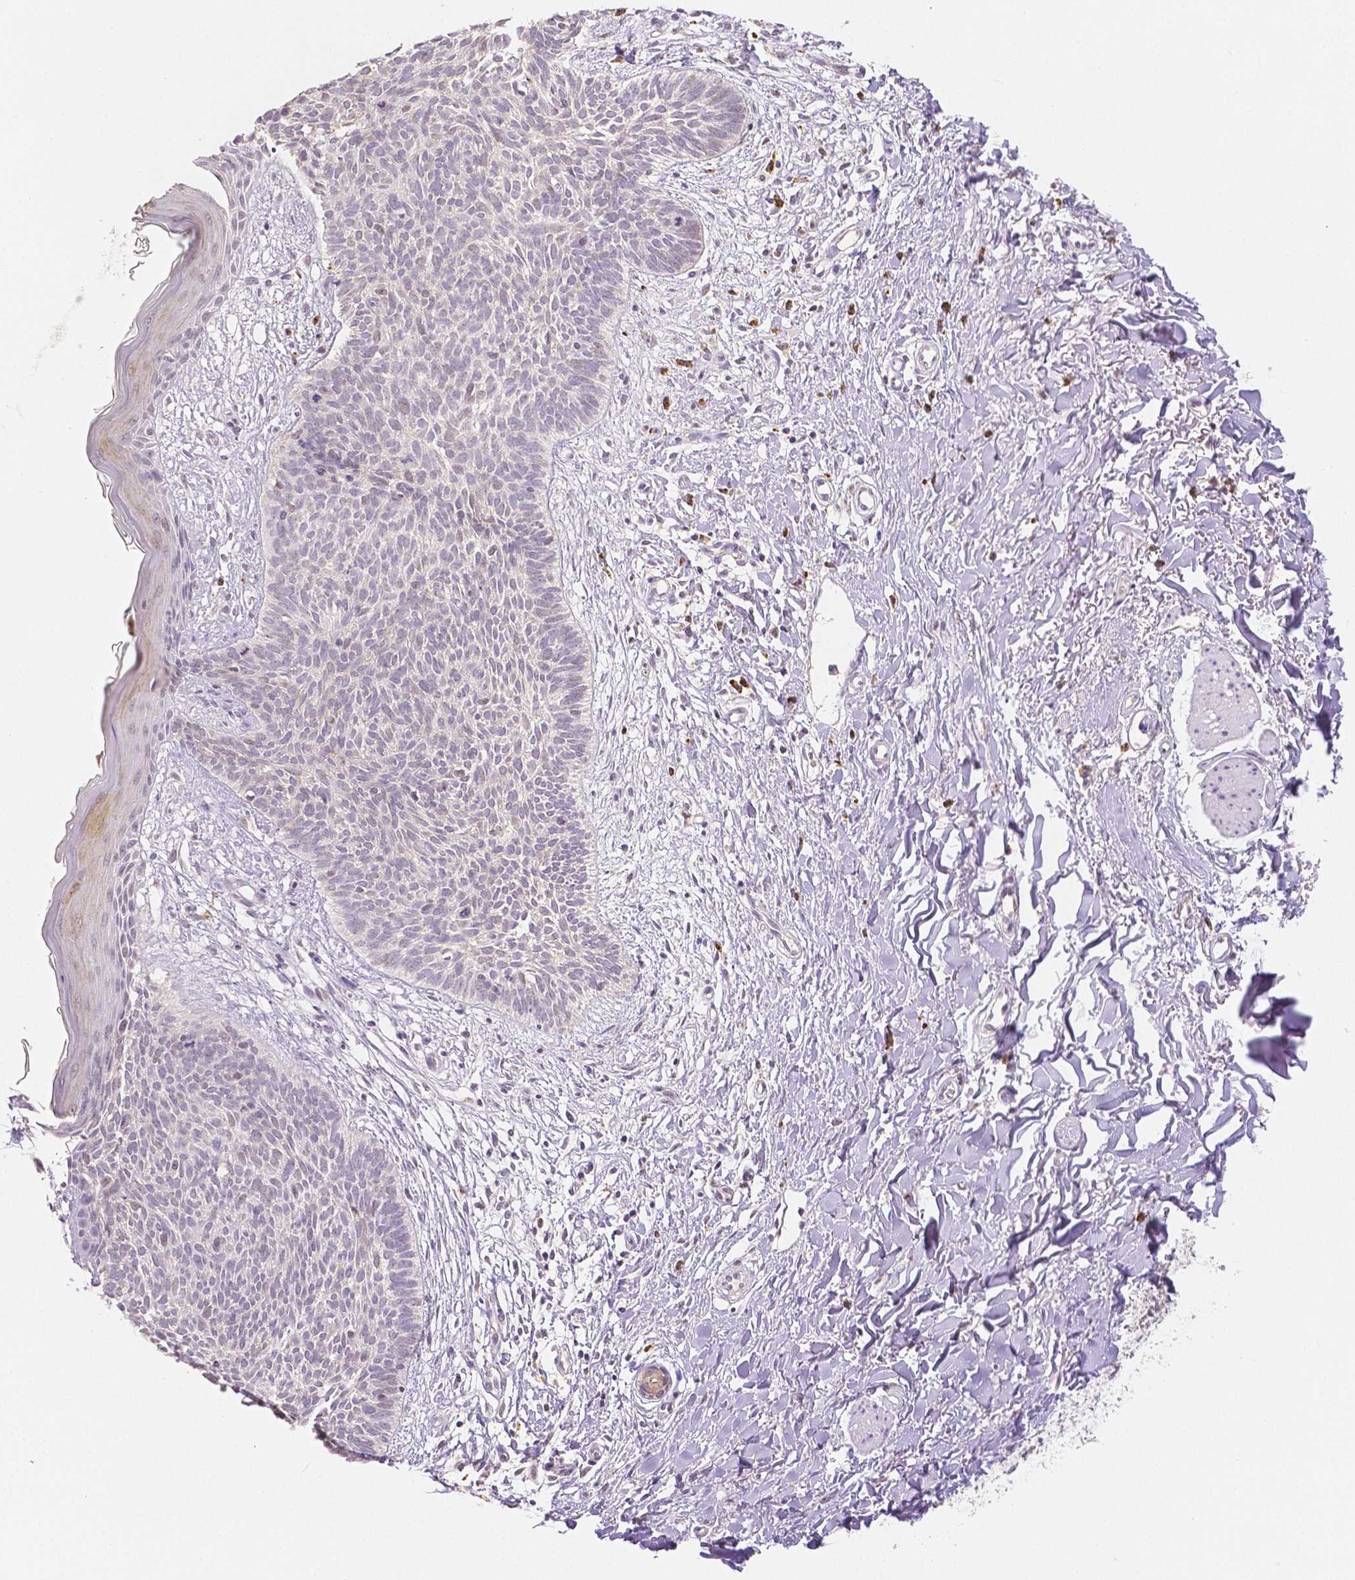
{"staining": {"intensity": "negative", "quantity": "none", "location": "none"}, "tissue": "skin cancer", "cell_type": "Tumor cells", "image_type": "cancer", "snomed": [{"axis": "morphology", "description": "Basal cell carcinoma"}, {"axis": "topography", "description": "Skin"}], "caption": "An image of human skin basal cell carcinoma is negative for staining in tumor cells. The staining is performed using DAB brown chromogen with nuclei counter-stained in using hematoxylin.", "gene": "OCLN", "patient": {"sex": "female", "age": 84}}